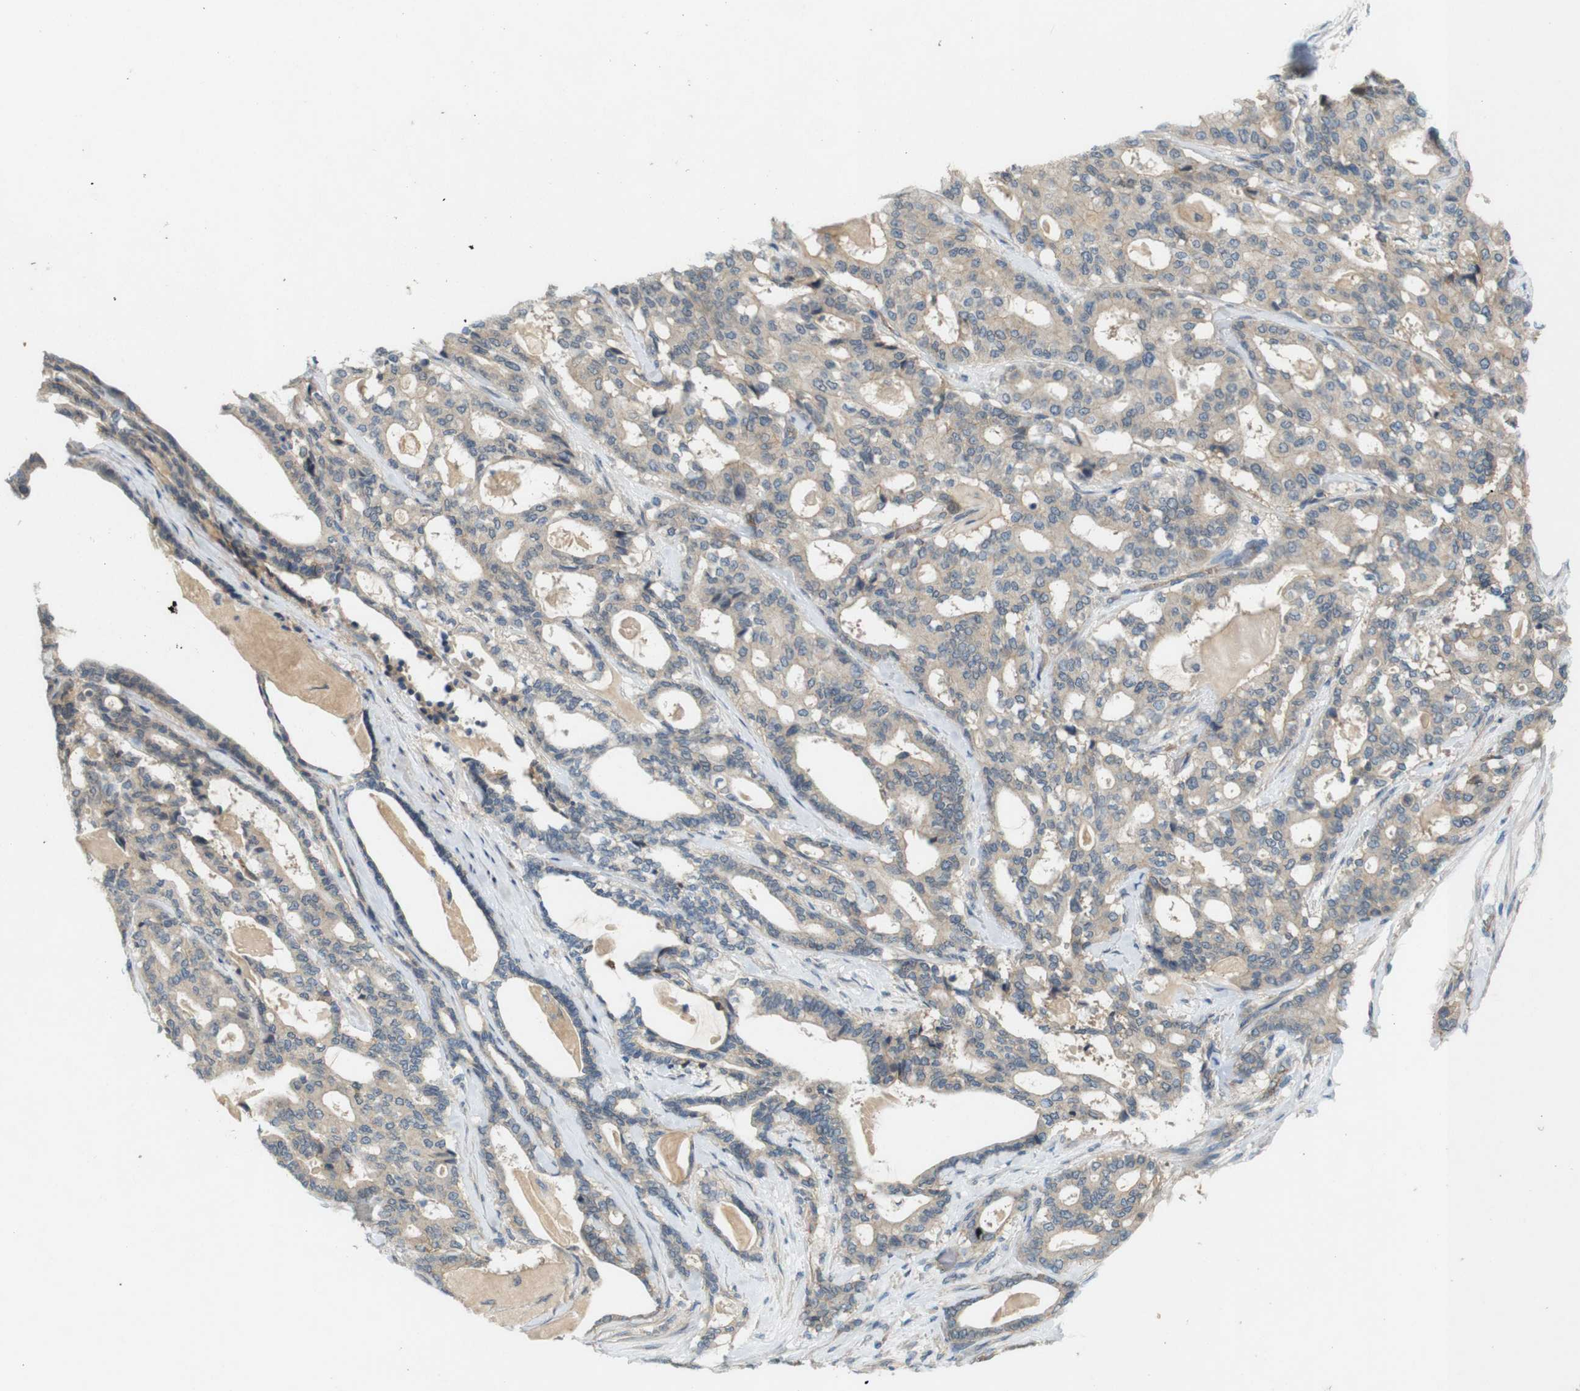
{"staining": {"intensity": "weak", "quantity": ">75%", "location": "cytoplasmic/membranous"}, "tissue": "pancreatic cancer", "cell_type": "Tumor cells", "image_type": "cancer", "snomed": [{"axis": "morphology", "description": "Adenocarcinoma, NOS"}, {"axis": "topography", "description": "Pancreas"}], "caption": "Immunohistochemical staining of adenocarcinoma (pancreatic) exhibits weak cytoplasmic/membranous protein positivity in approximately >75% of tumor cells.", "gene": "PVR", "patient": {"sex": "male", "age": 63}}